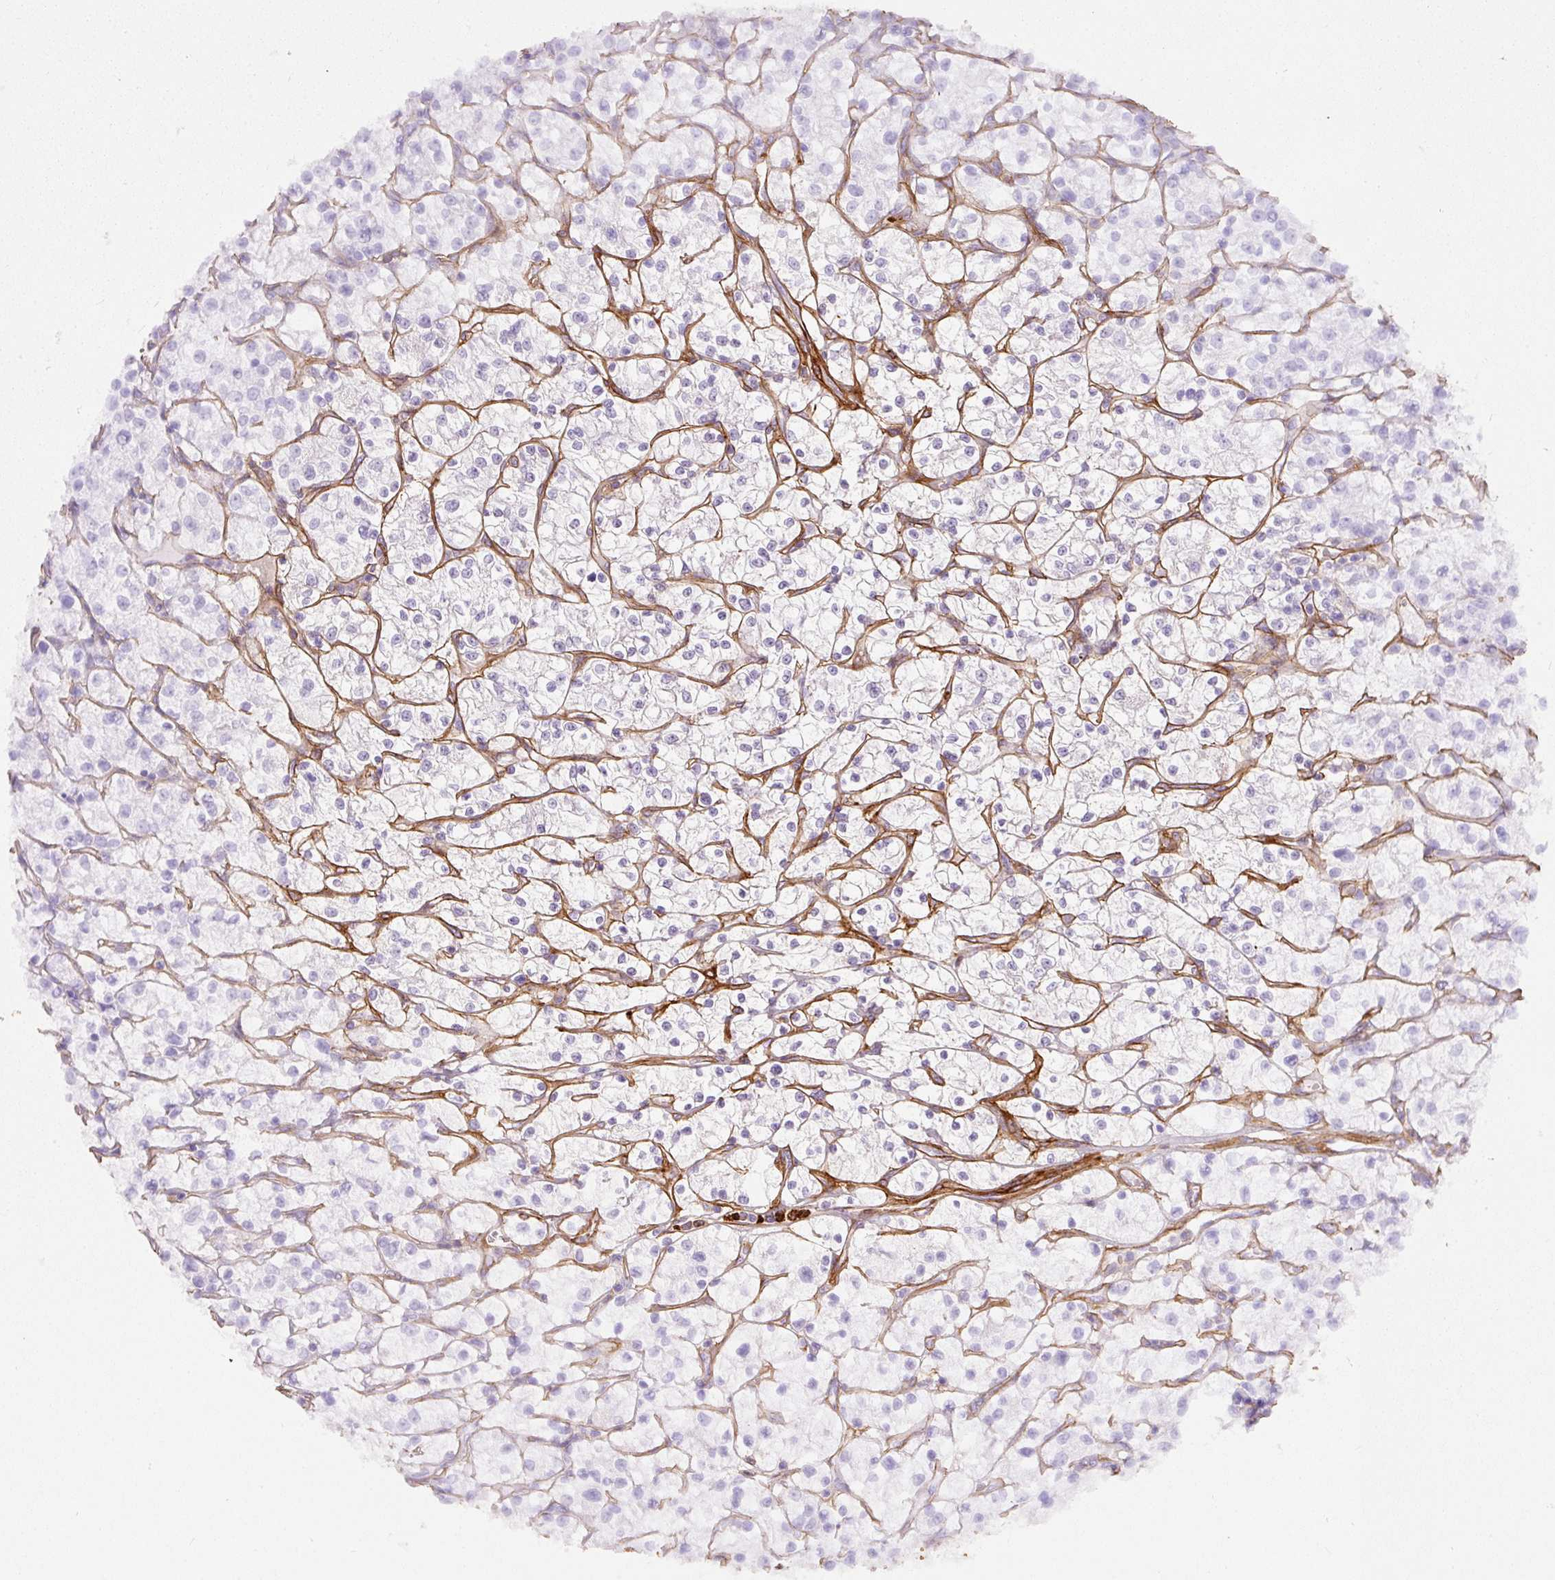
{"staining": {"intensity": "negative", "quantity": "none", "location": "none"}, "tissue": "renal cancer", "cell_type": "Tumor cells", "image_type": "cancer", "snomed": [{"axis": "morphology", "description": "Adenocarcinoma, NOS"}, {"axis": "topography", "description": "Kidney"}], "caption": "Tumor cells show no significant positivity in renal cancer. (IHC, brightfield microscopy, high magnification).", "gene": "LOXL4", "patient": {"sex": "female", "age": 64}}